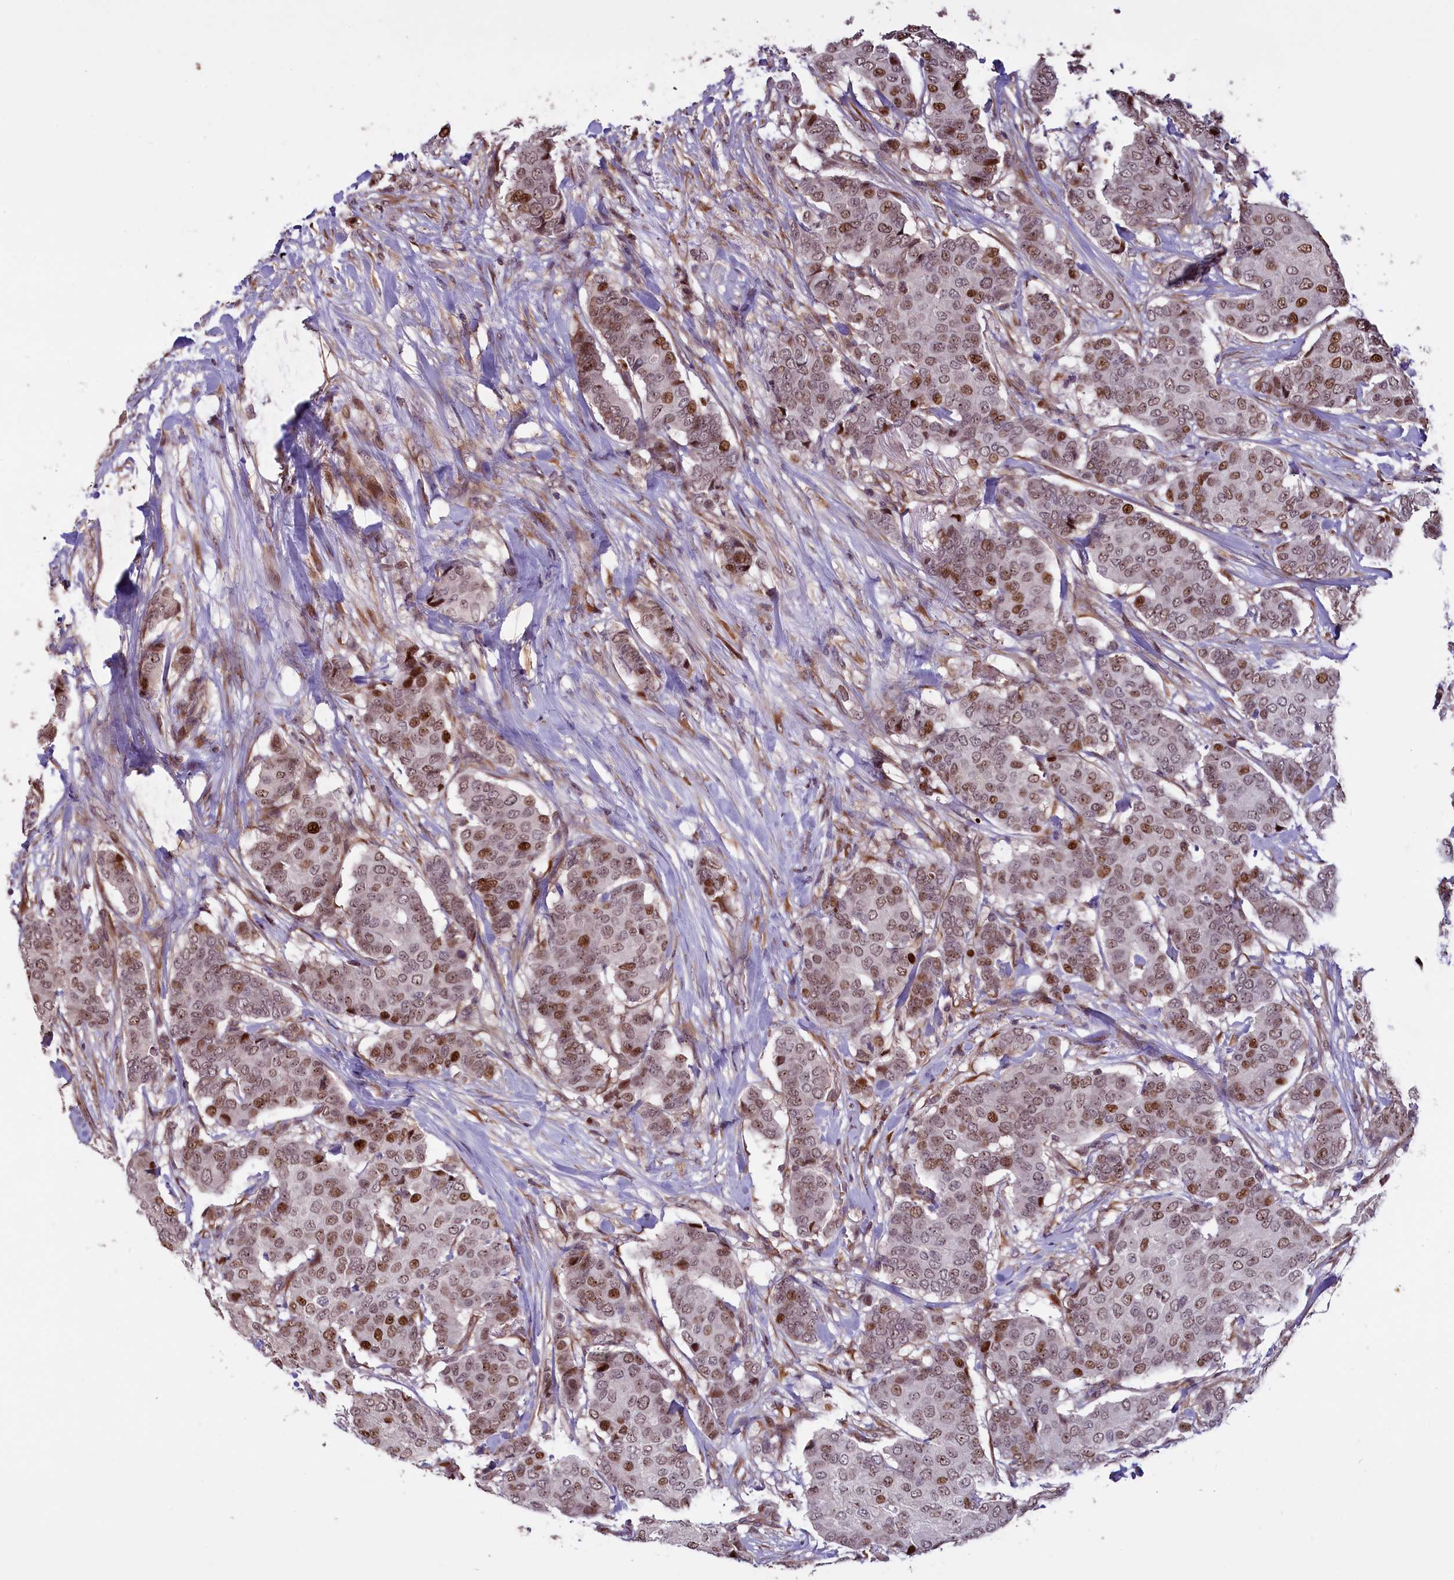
{"staining": {"intensity": "moderate", "quantity": "25%-75%", "location": "nuclear"}, "tissue": "breast cancer", "cell_type": "Tumor cells", "image_type": "cancer", "snomed": [{"axis": "morphology", "description": "Duct carcinoma"}, {"axis": "topography", "description": "Breast"}], "caption": "Immunohistochemistry photomicrograph of neoplastic tissue: breast cancer (infiltrating ductal carcinoma) stained using IHC exhibits medium levels of moderate protein expression localized specifically in the nuclear of tumor cells, appearing as a nuclear brown color.", "gene": "SHFL", "patient": {"sex": "female", "age": 75}}